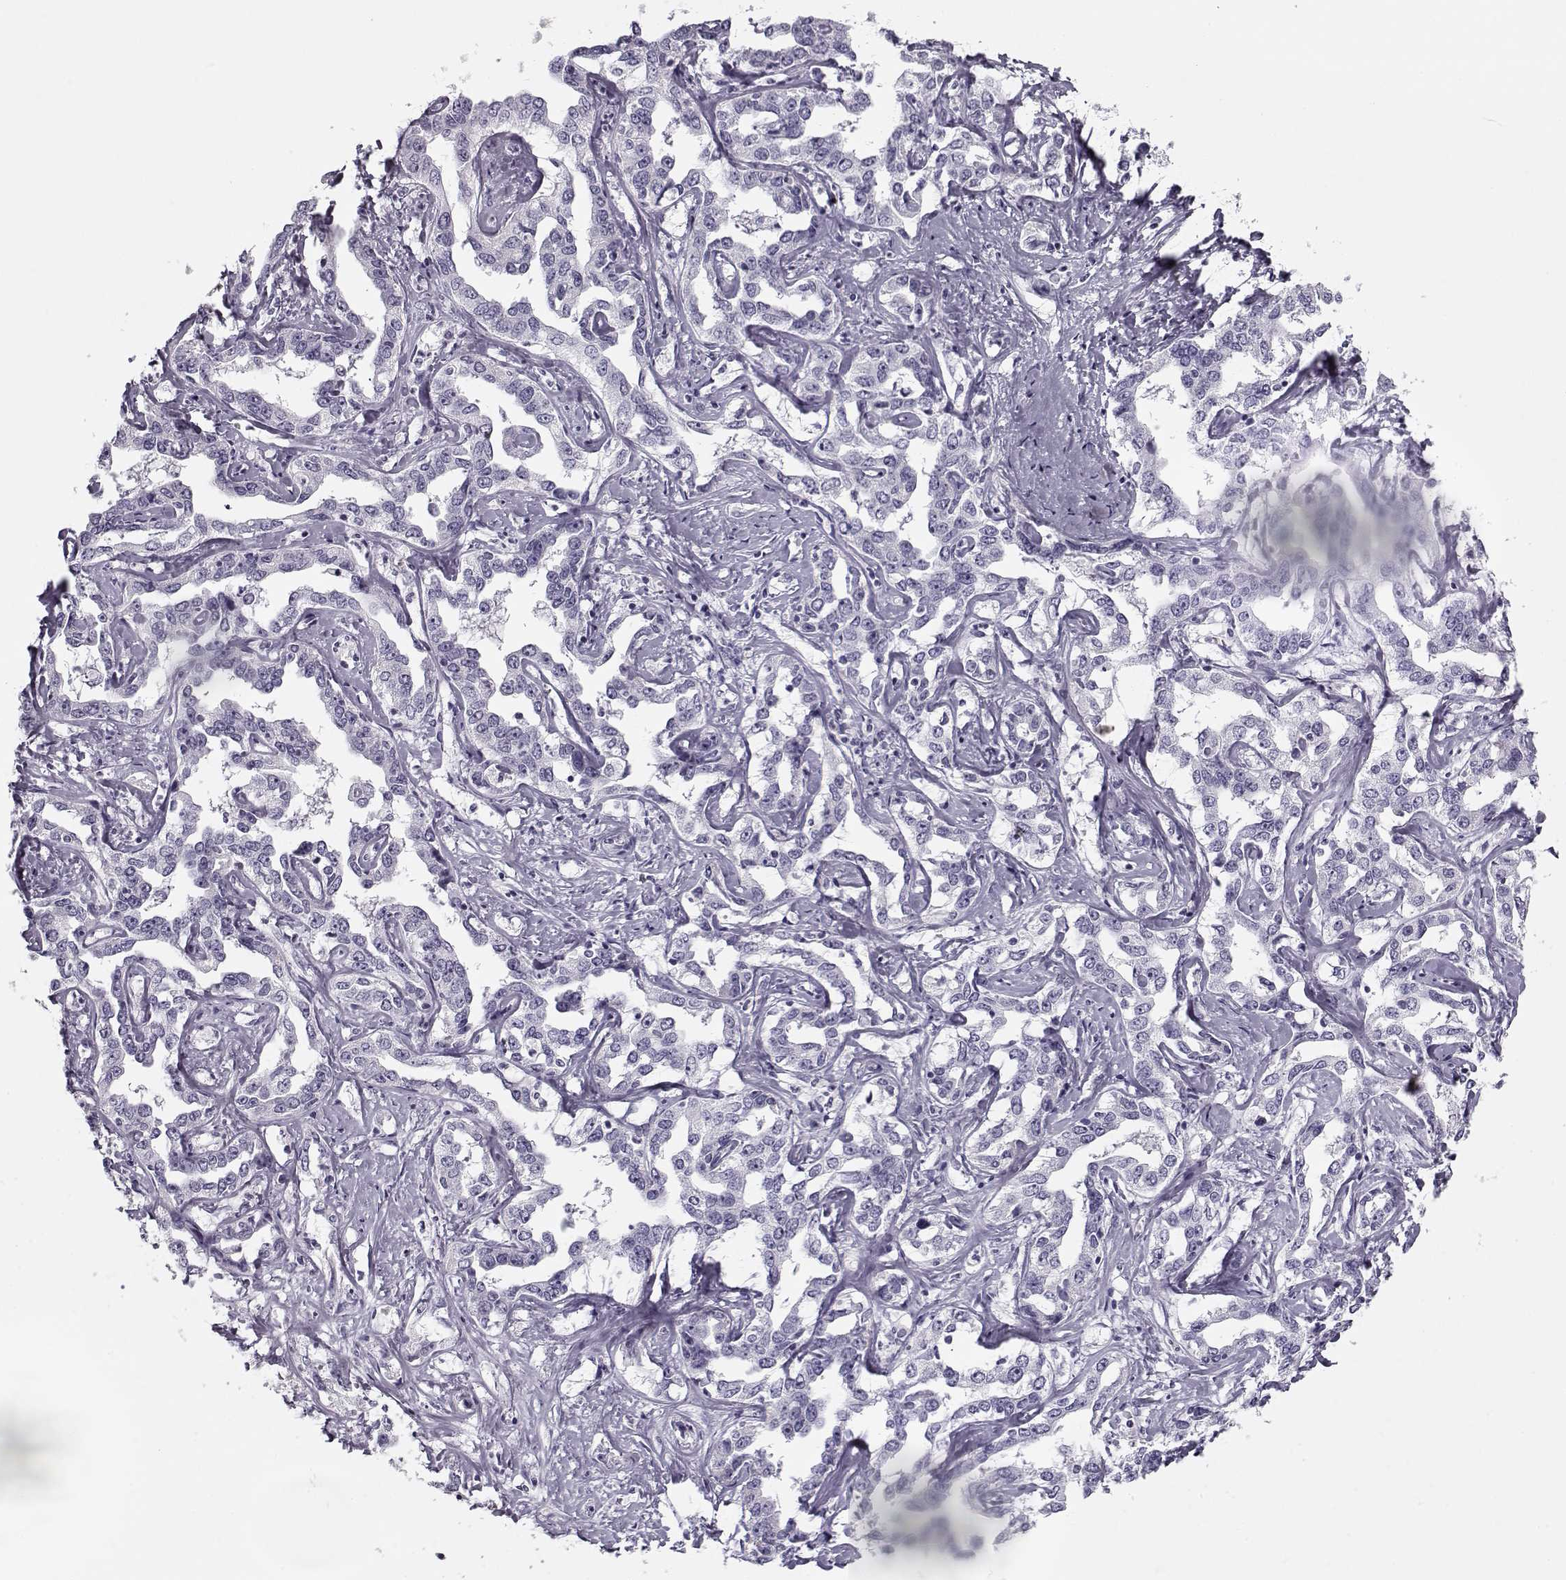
{"staining": {"intensity": "negative", "quantity": "none", "location": "none"}, "tissue": "liver cancer", "cell_type": "Tumor cells", "image_type": "cancer", "snomed": [{"axis": "morphology", "description": "Cholangiocarcinoma"}, {"axis": "topography", "description": "Liver"}], "caption": "A high-resolution micrograph shows immunohistochemistry (IHC) staining of liver cancer (cholangiocarcinoma), which shows no significant staining in tumor cells.", "gene": "PNMT", "patient": {"sex": "male", "age": 59}}